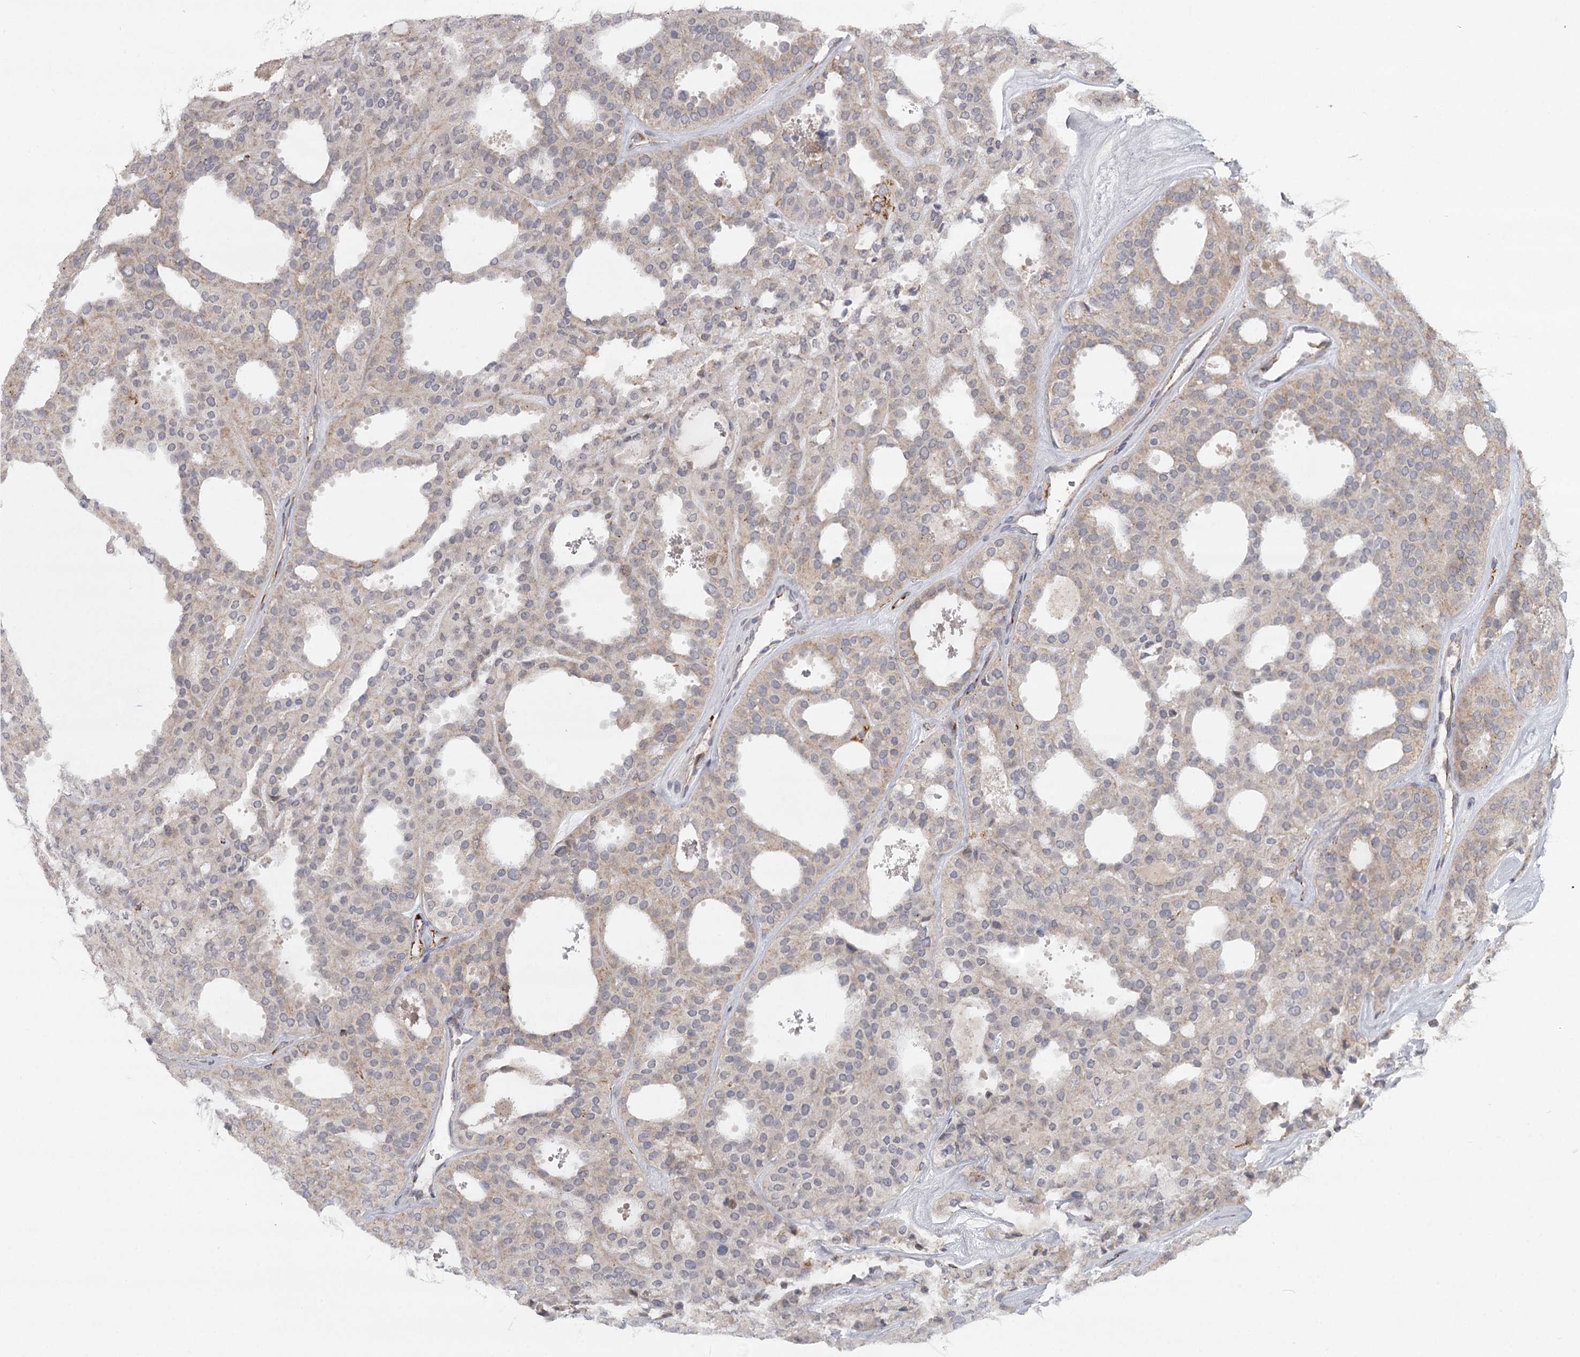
{"staining": {"intensity": "weak", "quantity": "25%-75%", "location": "cytoplasmic/membranous"}, "tissue": "thyroid cancer", "cell_type": "Tumor cells", "image_type": "cancer", "snomed": [{"axis": "morphology", "description": "Follicular adenoma carcinoma, NOS"}, {"axis": "topography", "description": "Thyroid gland"}], "caption": "A histopathology image of thyroid cancer (follicular adenoma carcinoma) stained for a protein reveals weak cytoplasmic/membranous brown staining in tumor cells. The staining was performed using DAB (3,3'-diaminobenzidine), with brown indicating positive protein expression. Nuclei are stained blue with hematoxylin.", "gene": "CDC123", "patient": {"sex": "male", "age": 75}}